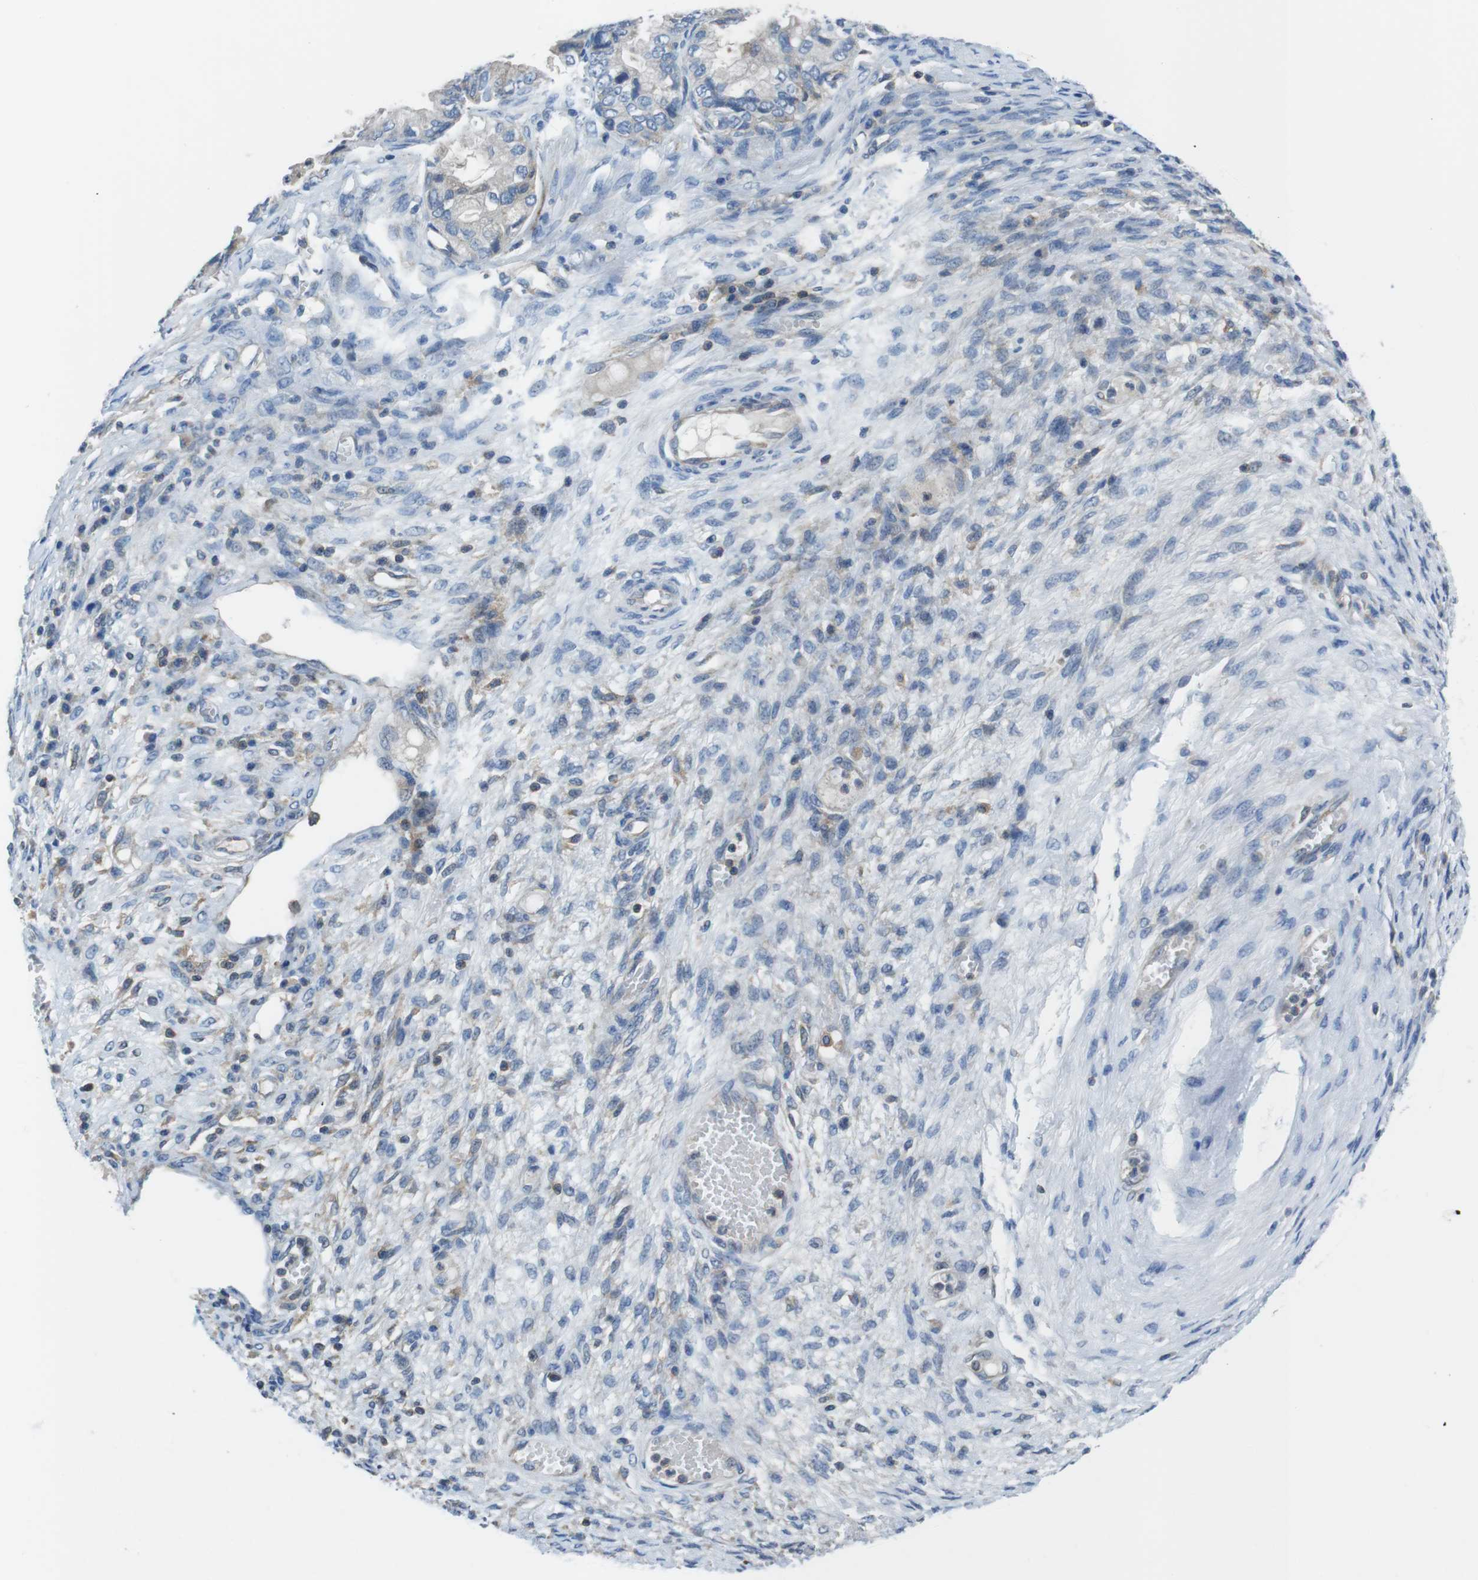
{"staining": {"intensity": "negative", "quantity": "none", "location": "none"}, "tissue": "ovarian cancer", "cell_type": "Tumor cells", "image_type": "cancer", "snomed": [{"axis": "morphology", "description": "Cystadenocarcinoma, mucinous, NOS"}, {"axis": "topography", "description": "Ovary"}], "caption": "The IHC micrograph has no significant expression in tumor cells of mucinous cystadenocarcinoma (ovarian) tissue. Brightfield microscopy of immunohistochemistry stained with DAB (3,3'-diaminobenzidine) (brown) and hematoxylin (blue), captured at high magnification.", "gene": "PIK3CD", "patient": {"sex": "female", "age": 80}}